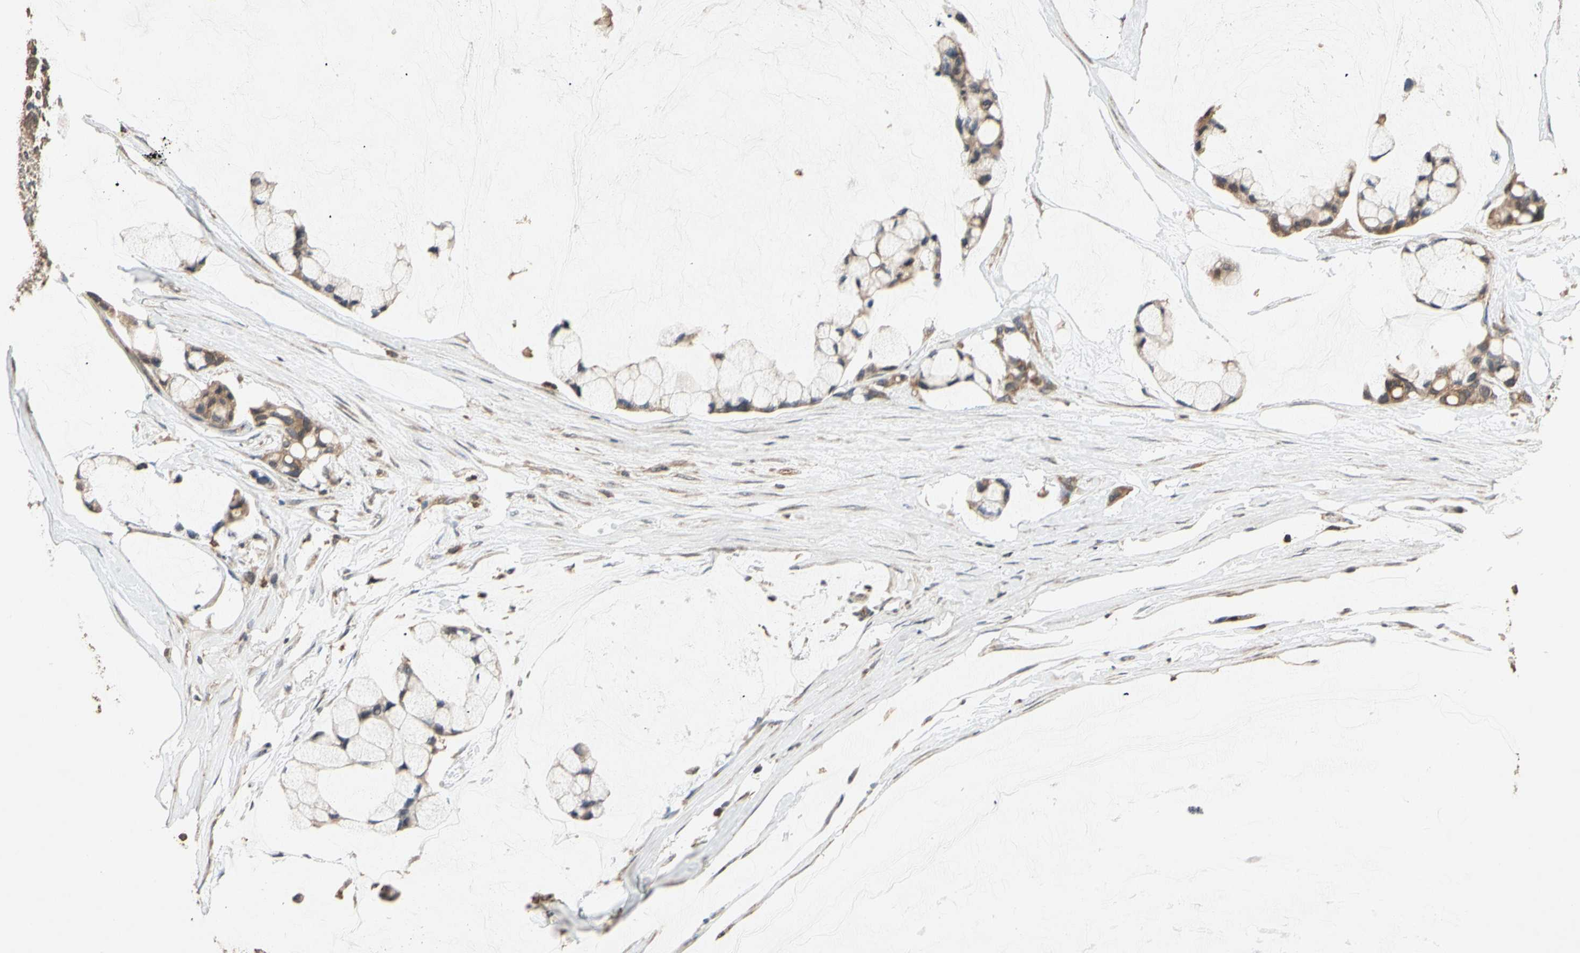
{"staining": {"intensity": "moderate", "quantity": ">75%", "location": "cytoplasmic/membranous"}, "tissue": "ovarian cancer", "cell_type": "Tumor cells", "image_type": "cancer", "snomed": [{"axis": "morphology", "description": "Cystadenocarcinoma, mucinous, NOS"}, {"axis": "topography", "description": "Ovary"}], "caption": "Immunohistochemistry (IHC) micrograph of ovarian cancer (mucinous cystadenocarcinoma) stained for a protein (brown), which exhibits medium levels of moderate cytoplasmic/membranous expression in approximately >75% of tumor cells.", "gene": "MAP3K10", "patient": {"sex": "female", "age": 39}}